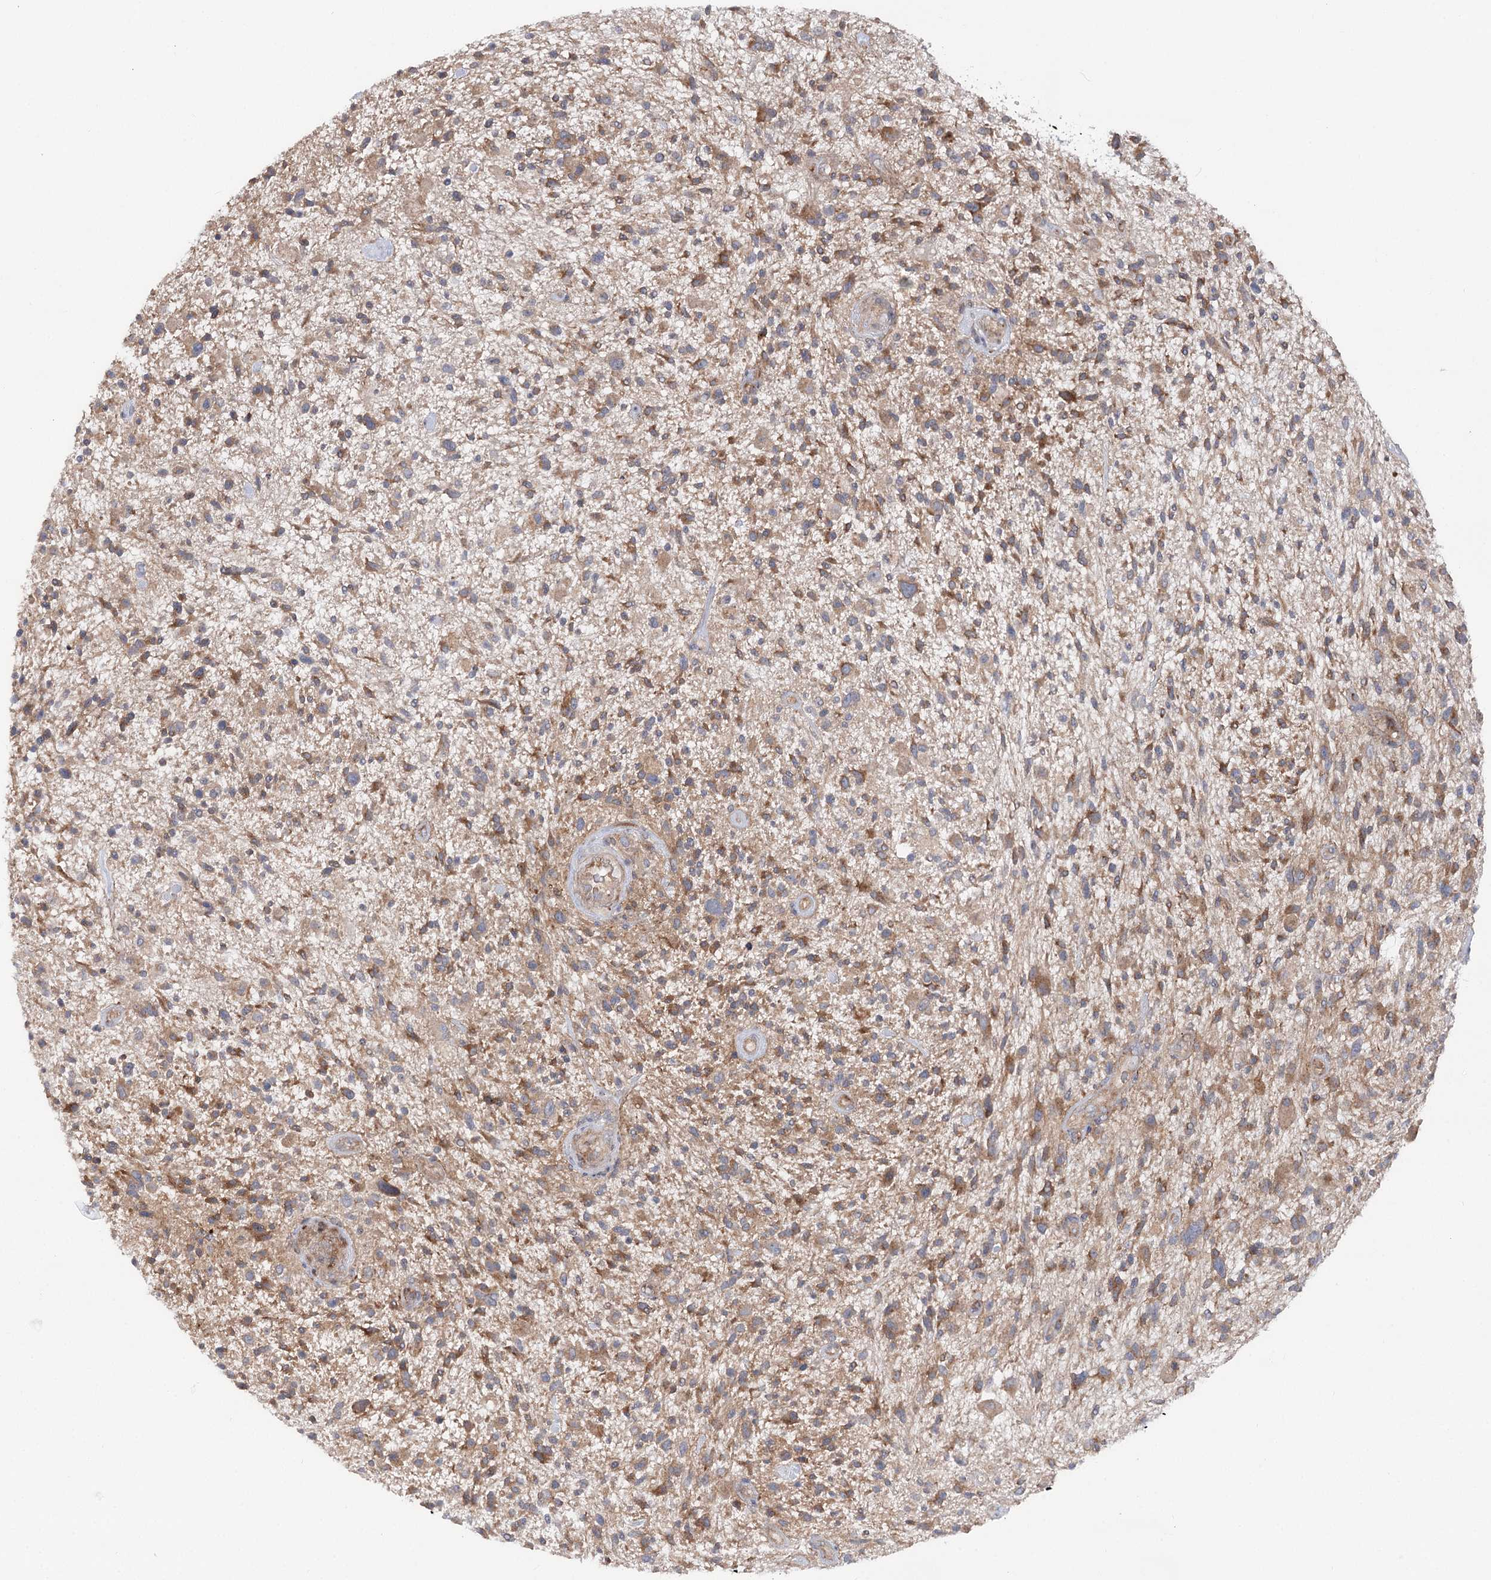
{"staining": {"intensity": "moderate", "quantity": ">75%", "location": "cytoplasmic/membranous"}, "tissue": "glioma", "cell_type": "Tumor cells", "image_type": "cancer", "snomed": [{"axis": "morphology", "description": "Glioma, malignant, High grade"}, {"axis": "topography", "description": "Brain"}], "caption": "DAB immunohistochemical staining of human glioma displays moderate cytoplasmic/membranous protein expression in approximately >75% of tumor cells. Nuclei are stained in blue.", "gene": "SCN11A", "patient": {"sex": "male", "age": 47}}